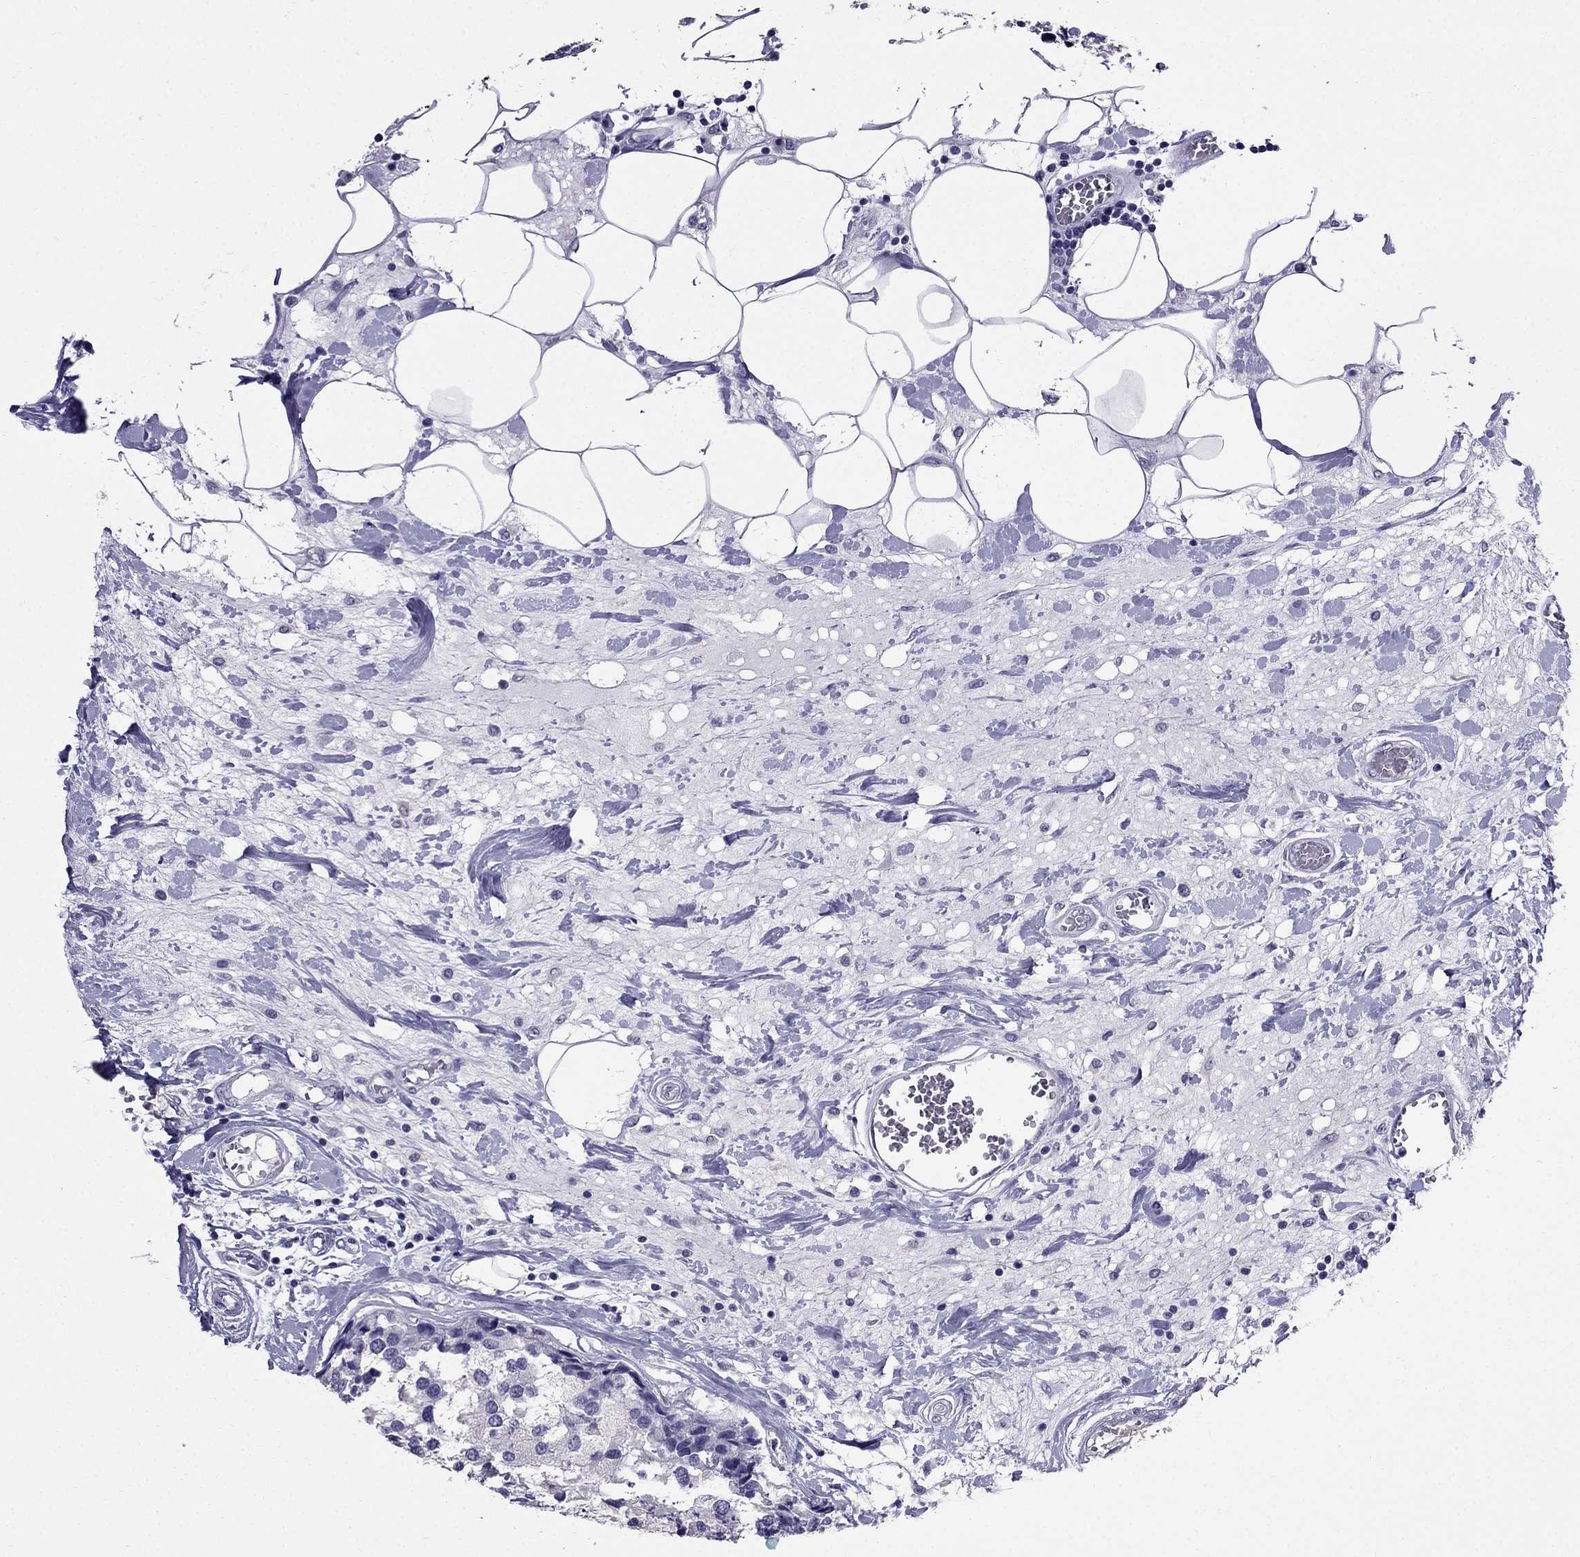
{"staining": {"intensity": "negative", "quantity": "none", "location": "none"}, "tissue": "breast cancer", "cell_type": "Tumor cells", "image_type": "cancer", "snomed": [{"axis": "morphology", "description": "Lobular carcinoma"}, {"axis": "topography", "description": "Breast"}], "caption": "This is a photomicrograph of immunohistochemistry (IHC) staining of breast lobular carcinoma, which shows no positivity in tumor cells.", "gene": "OLFM4", "patient": {"sex": "female", "age": 59}}